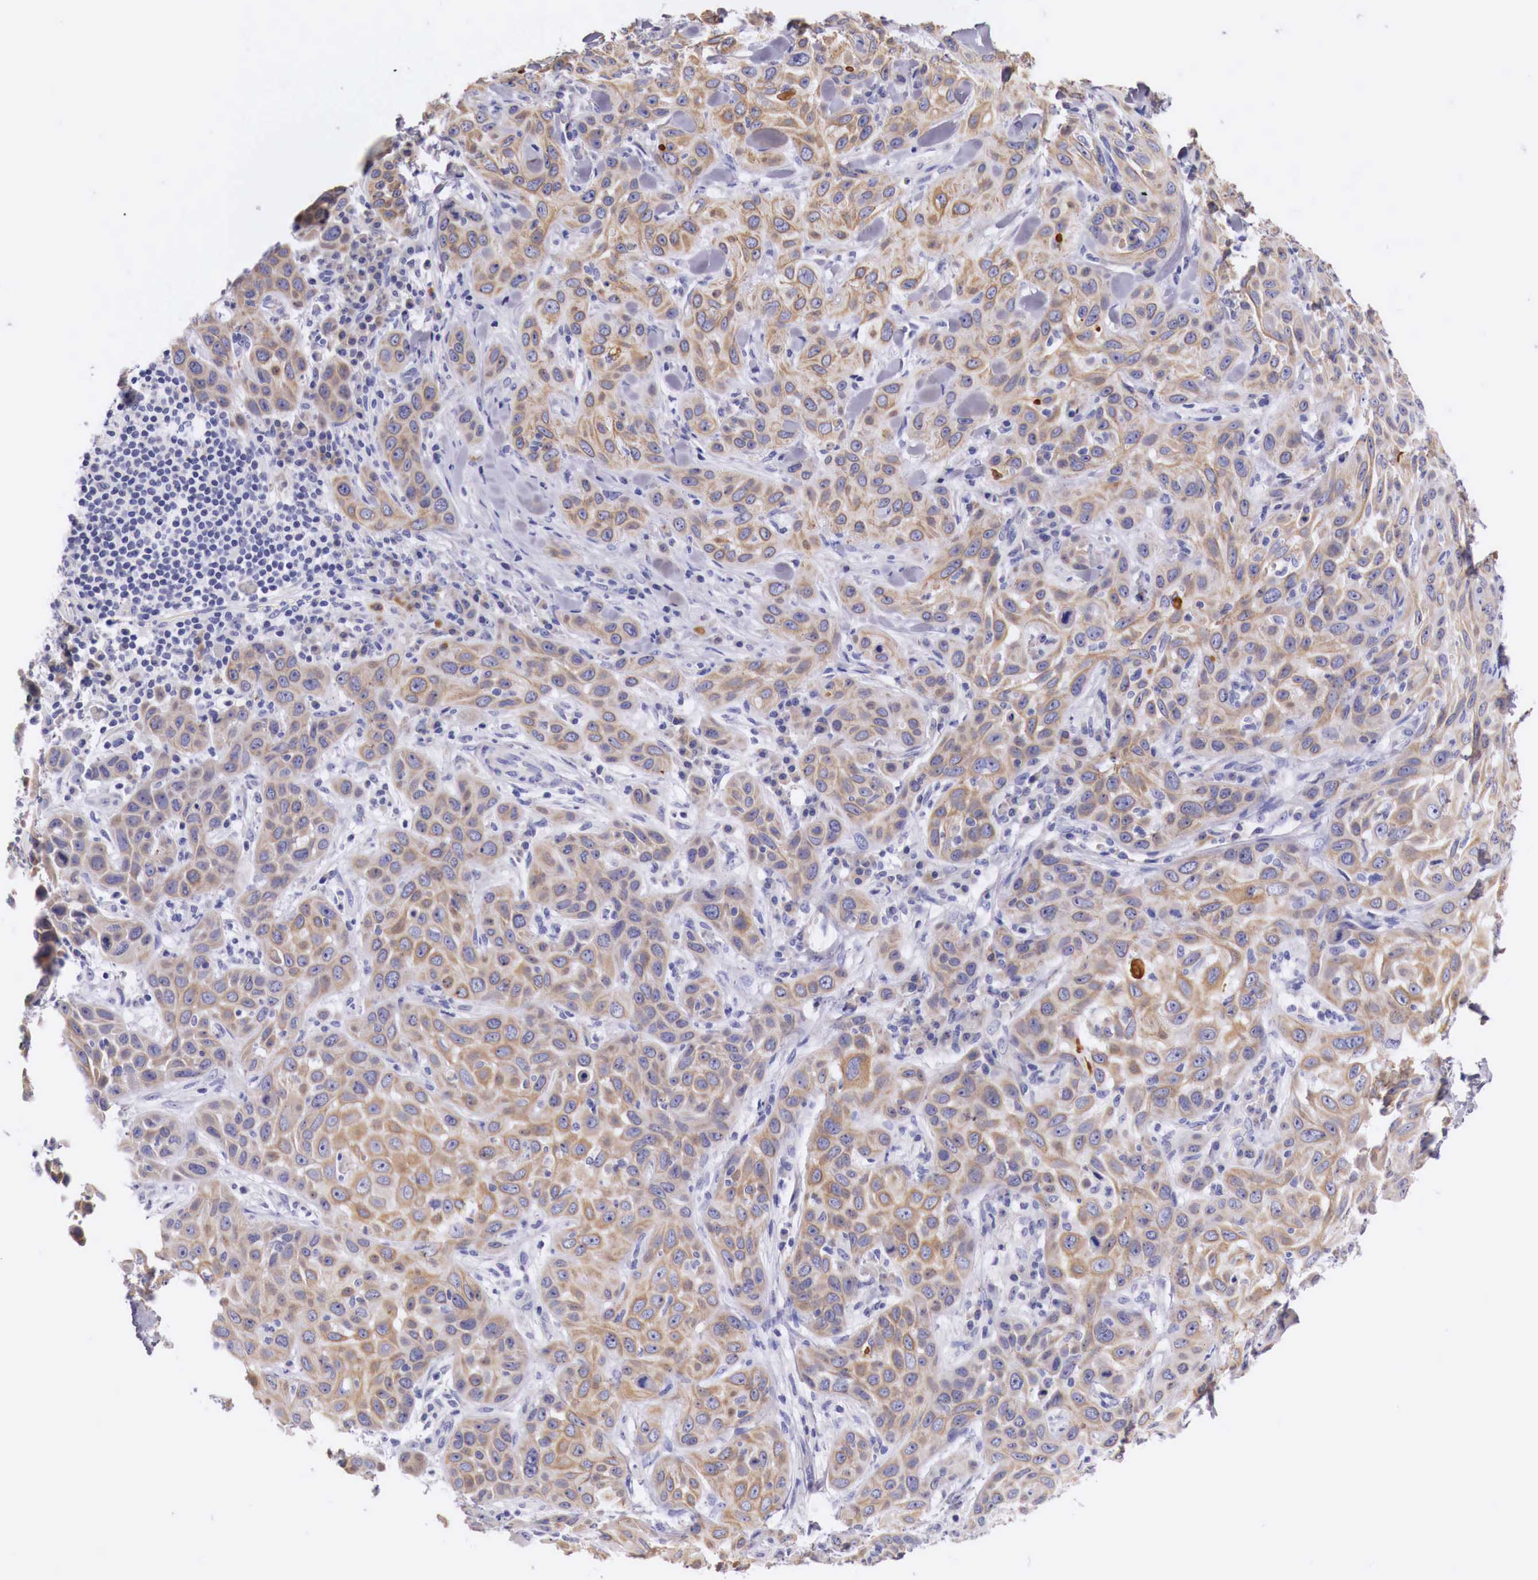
{"staining": {"intensity": "weak", "quantity": ">75%", "location": "cytoplasmic/membranous"}, "tissue": "skin cancer", "cell_type": "Tumor cells", "image_type": "cancer", "snomed": [{"axis": "morphology", "description": "Squamous cell carcinoma, NOS"}, {"axis": "topography", "description": "Skin"}], "caption": "Immunohistochemical staining of human skin squamous cell carcinoma exhibits low levels of weak cytoplasmic/membranous protein expression in approximately >75% of tumor cells. The staining was performed using DAB (3,3'-diaminobenzidine) to visualize the protein expression in brown, while the nuclei were stained in blue with hematoxylin (Magnification: 20x).", "gene": "NREP", "patient": {"sex": "male", "age": 84}}